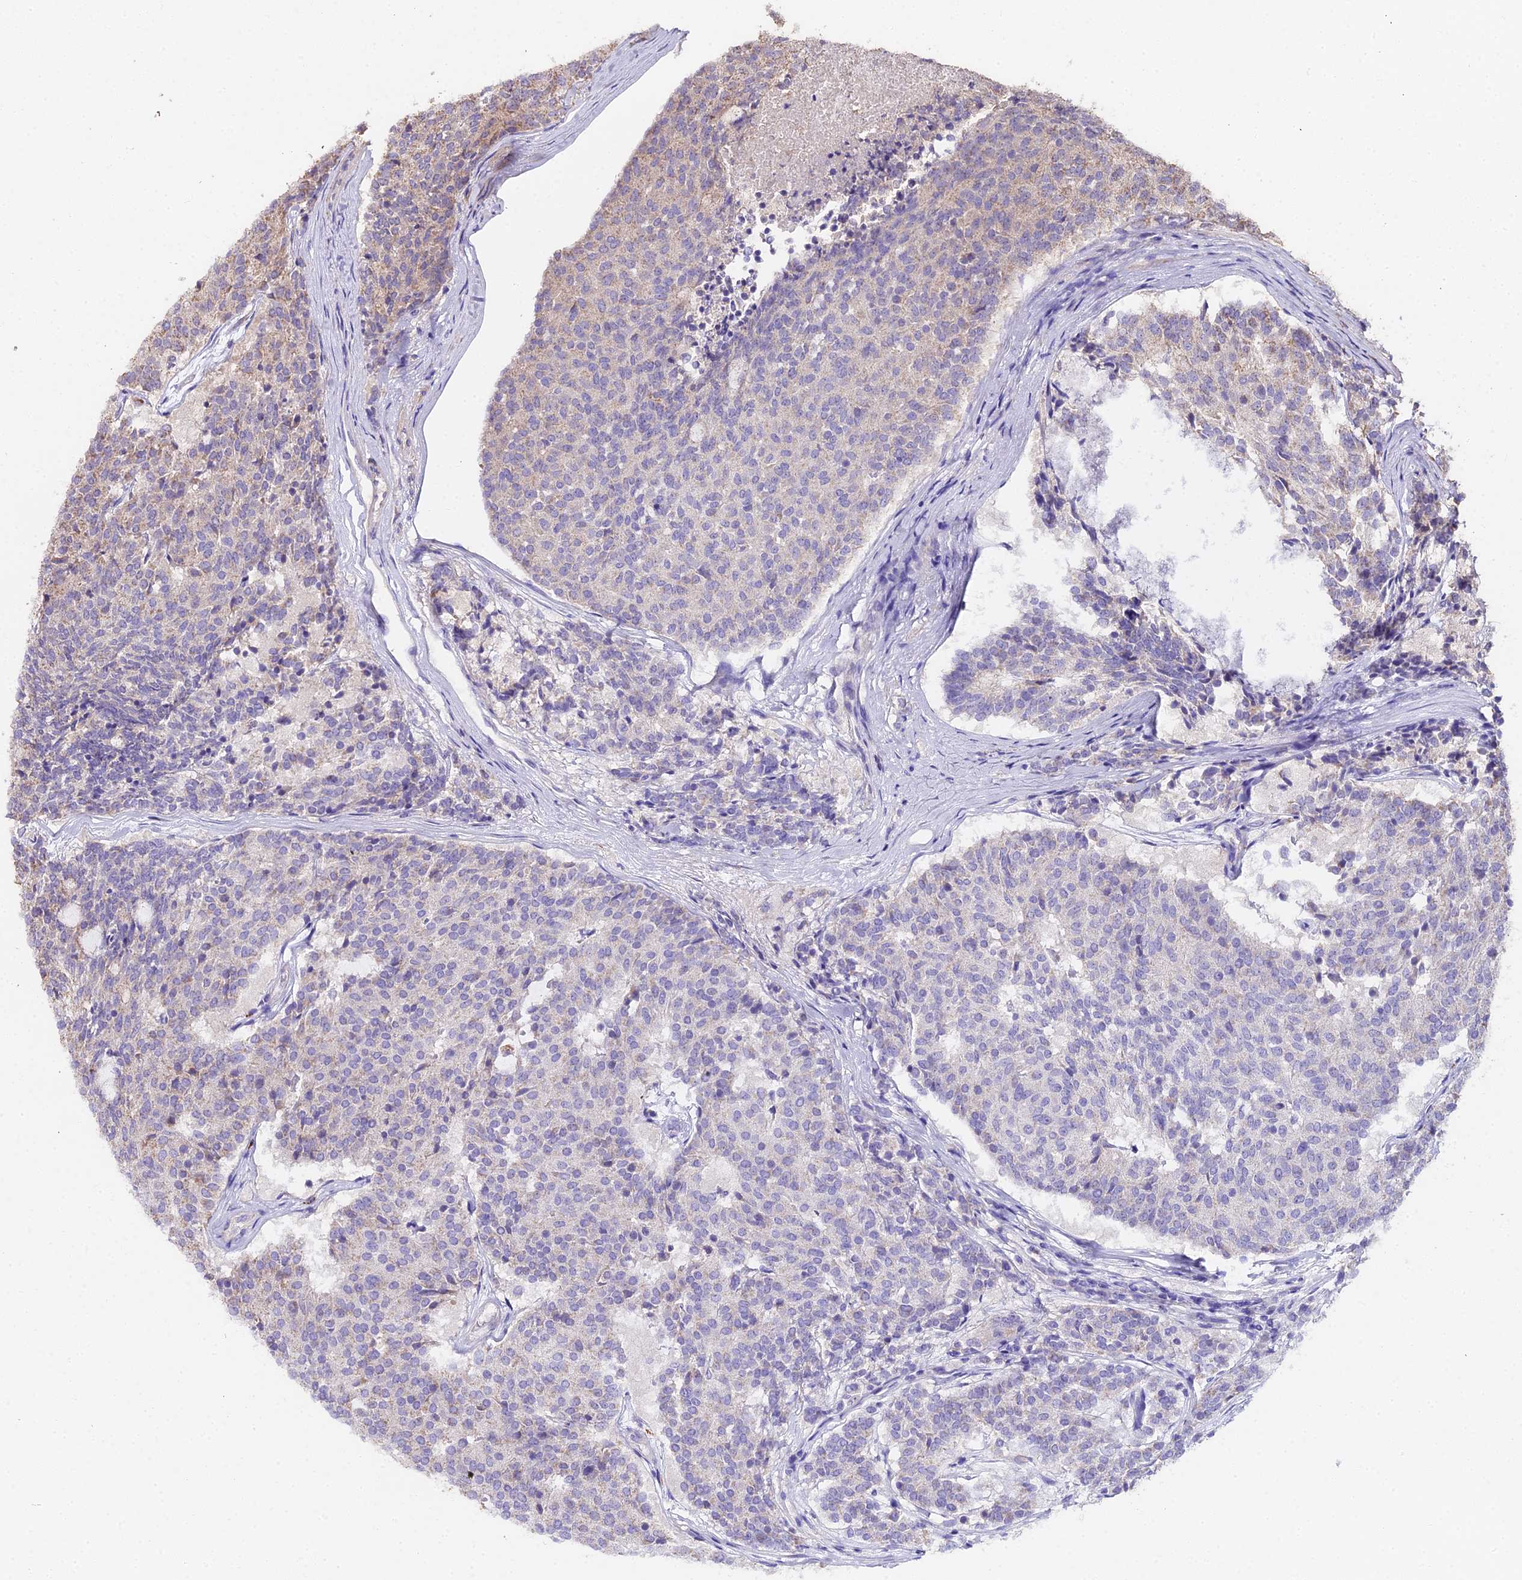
{"staining": {"intensity": "weak", "quantity": "25%-75%", "location": "cytoplasmic/membranous"}, "tissue": "carcinoid", "cell_type": "Tumor cells", "image_type": "cancer", "snomed": [{"axis": "morphology", "description": "Carcinoid, malignant, NOS"}, {"axis": "topography", "description": "Pancreas"}], "caption": "Immunohistochemical staining of human carcinoid exhibits weak cytoplasmic/membranous protein expression in approximately 25%-75% of tumor cells. The protein of interest is shown in brown color, while the nuclei are stained blue.", "gene": "METTL13", "patient": {"sex": "female", "age": 54}}